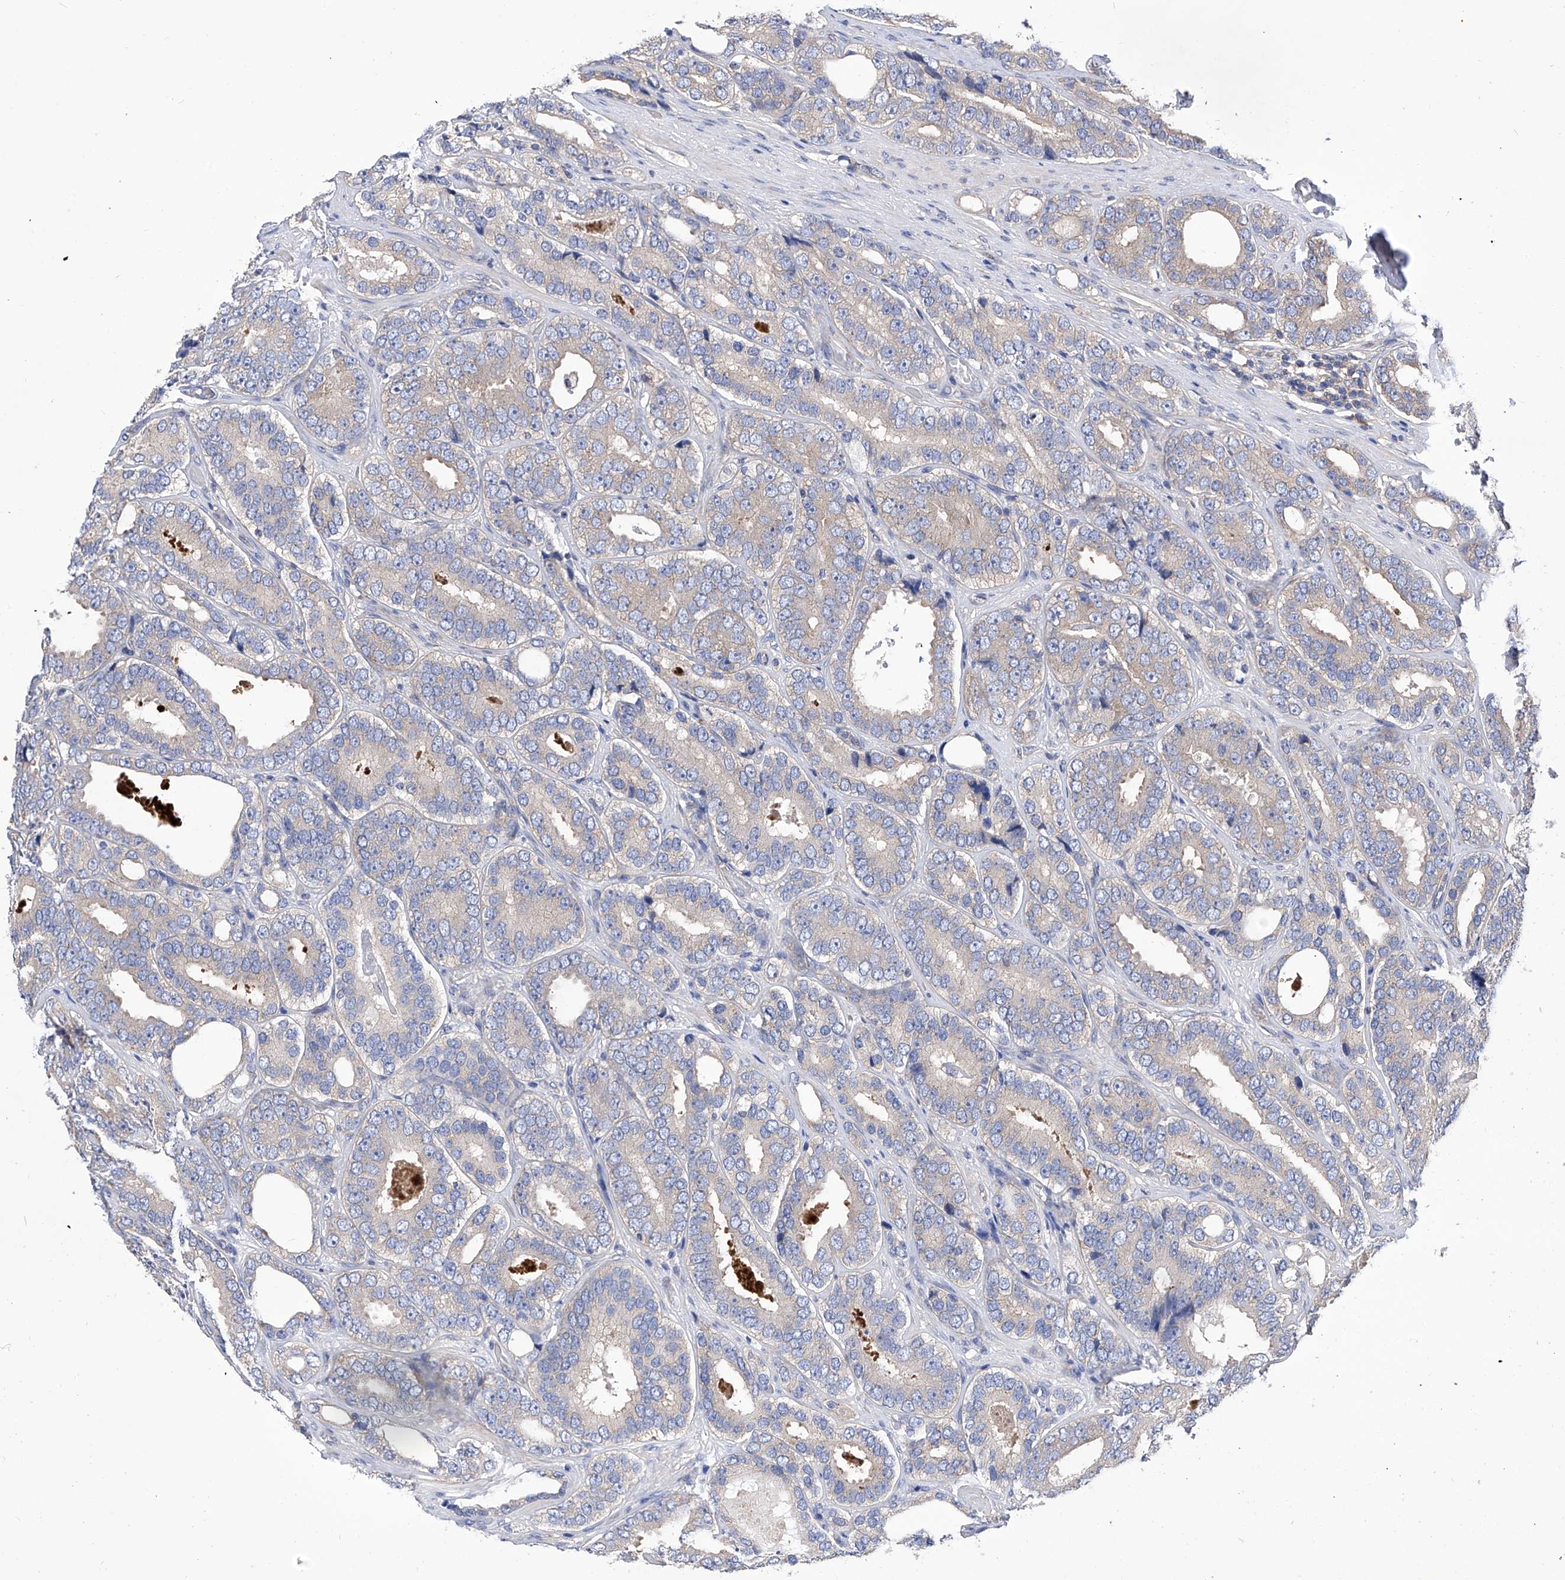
{"staining": {"intensity": "negative", "quantity": "none", "location": "none"}, "tissue": "prostate cancer", "cell_type": "Tumor cells", "image_type": "cancer", "snomed": [{"axis": "morphology", "description": "Adenocarcinoma, High grade"}, {"axis": "topography", "description": "Prostate"}], "caption": "Immunohistochemistry (IHC) of human prostate cancer (high-grade adenocarcinoma) shows no positivity in tumor cells.", "gene": "TJAP1", "patient": {"sex": "male", "age": 56}}